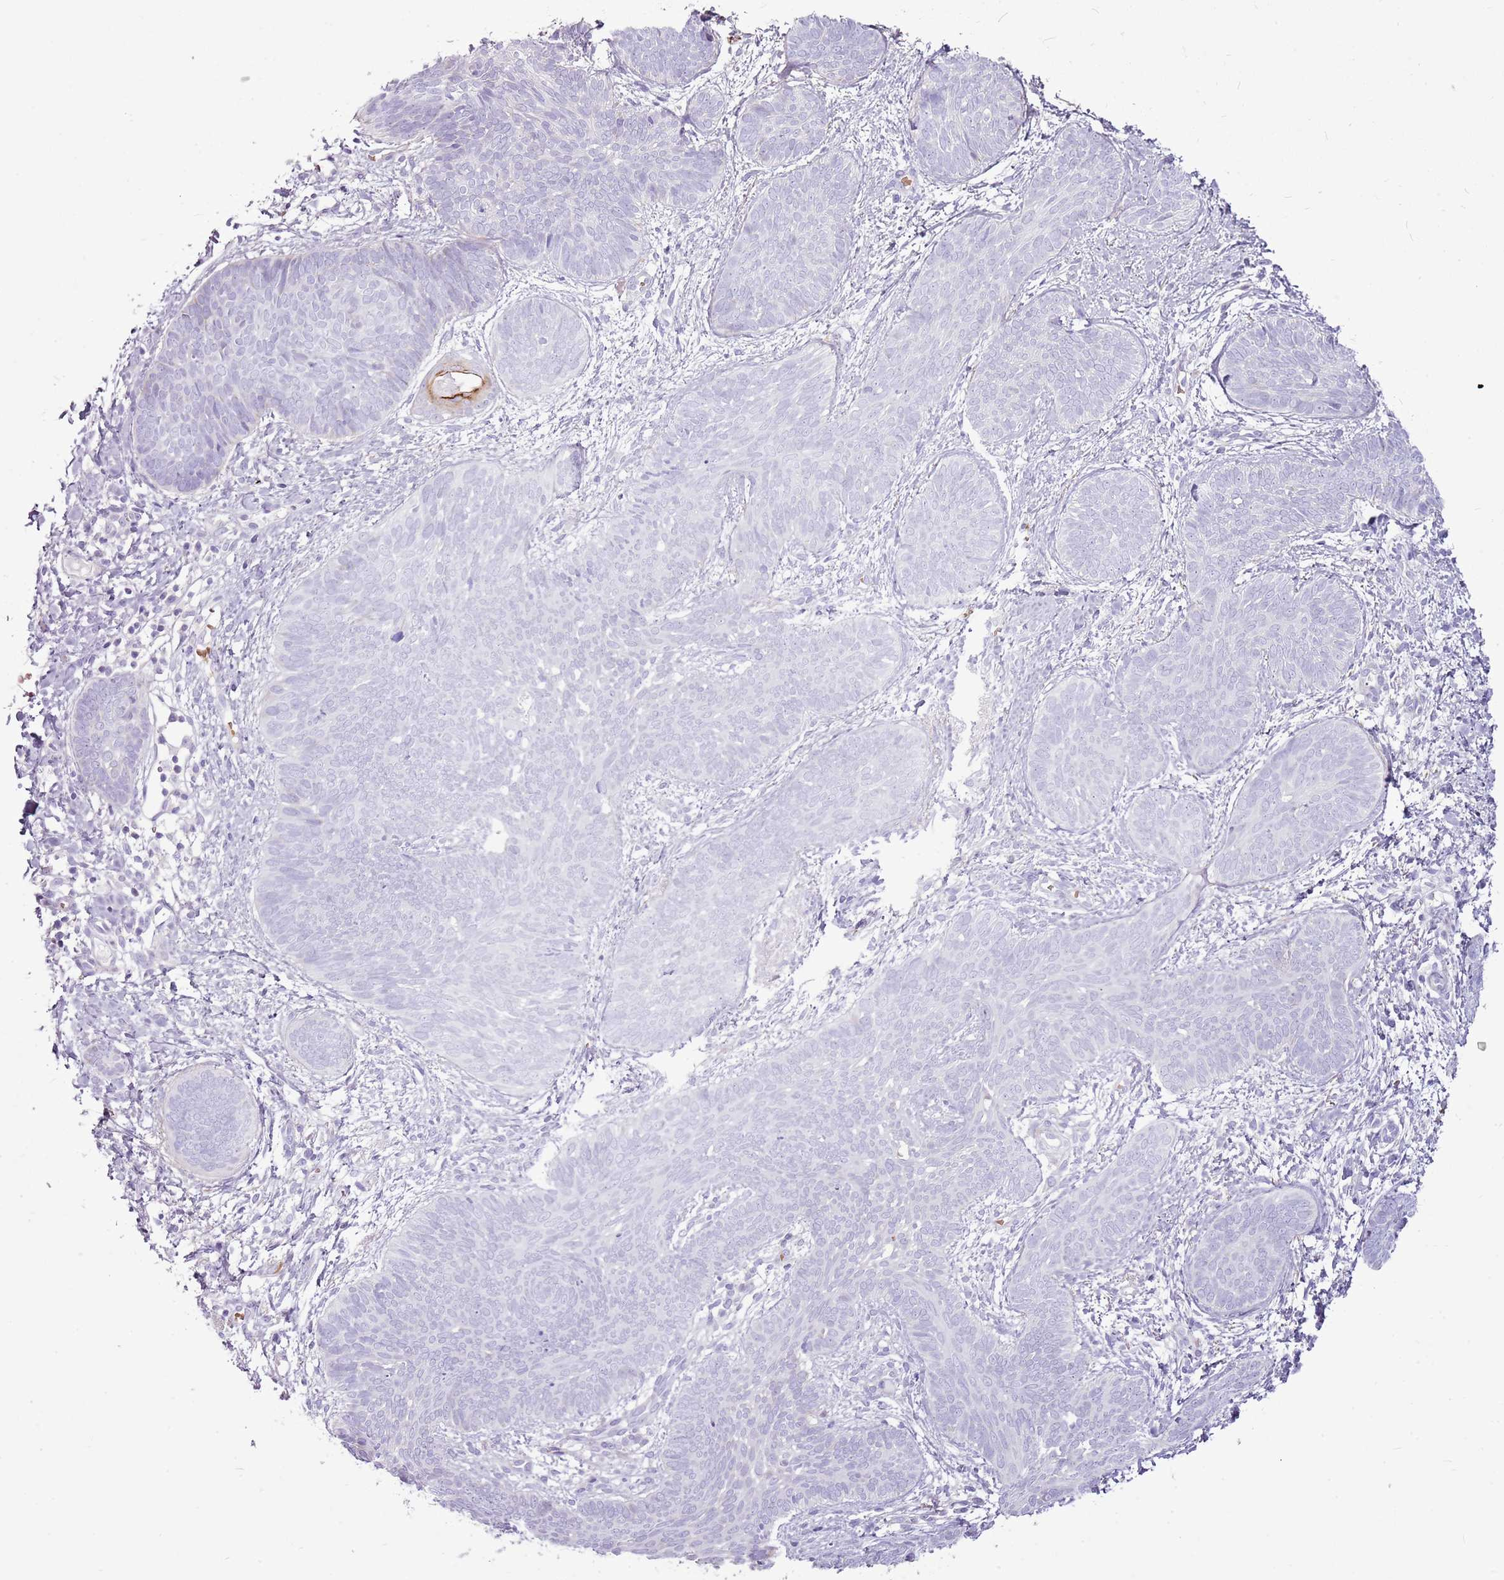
{"staining": {"intensity": "negative", "quantity": "none", "location": "none"}, "tissue": "skin cancer", "cell_type": "Tumor cells", "image_type": "cancer", "snomed": [{"axis": "morphology", "description": "Basal cell carcinoma"}, {"axis": "topography", "description": "Skin"}], "caption": "The IHC image has no significant staining in tumor cells of basal cell carcinoma (skin) tissue.", "gene": "CHAC2", "patient": {"sex": "female", "age": 81}}